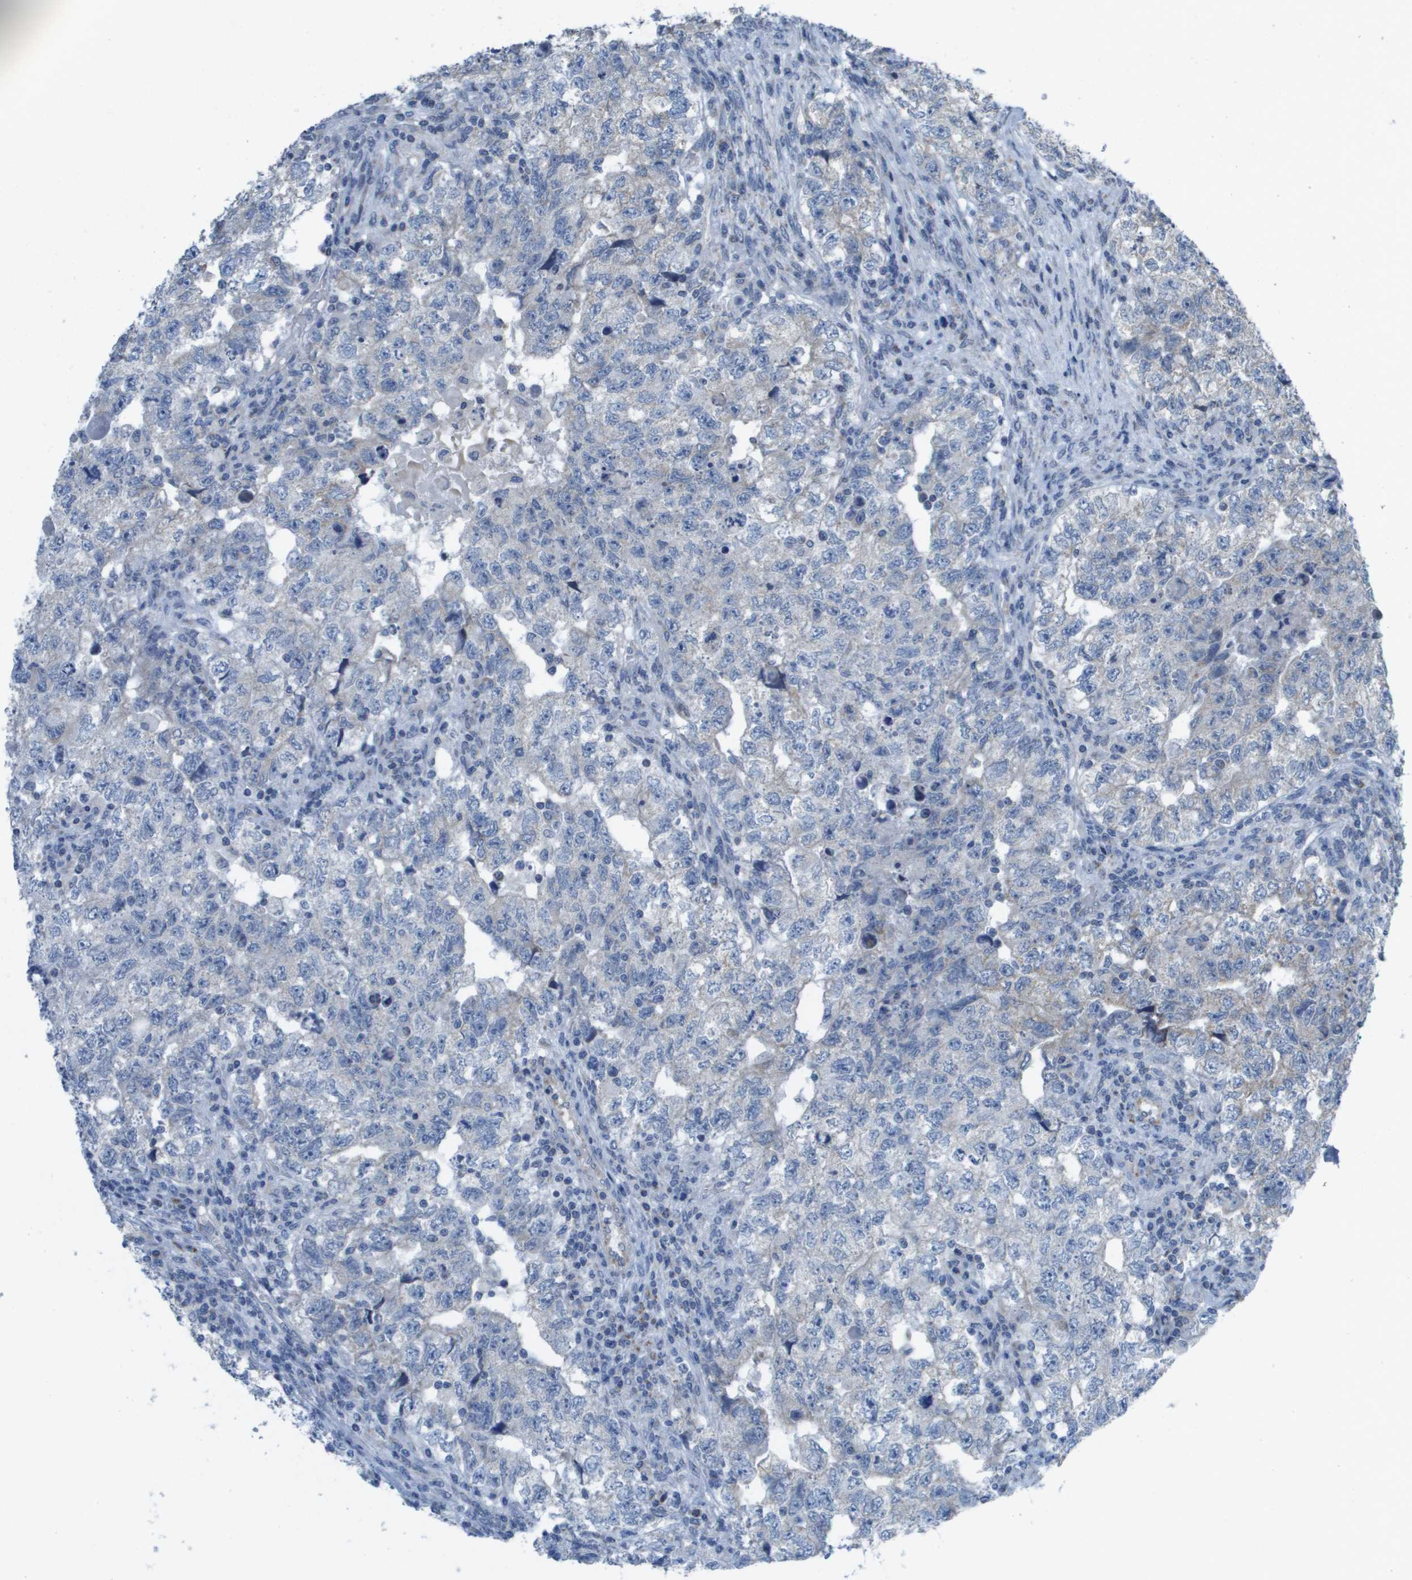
{"staining": {"intensity": "negative", "quantity": "none", "location": "none"}, "tissue": "testis cancer", "cell_type": "Tumor cells", "image_type": "cancer", "snomed": [{"axis": "morphology", "description": "Carcinoma, Embryonal, NOS"}, {"axis": "topography", "description": "Testis"}], "caption": "Immunohistochemistry (IHC) image of testis embryonal carcinoma stained for a protein (brown), which shows no positivity in tumor cells.", "gene": "TMEM223", "patient": {"sex": "male", "age": 36}}